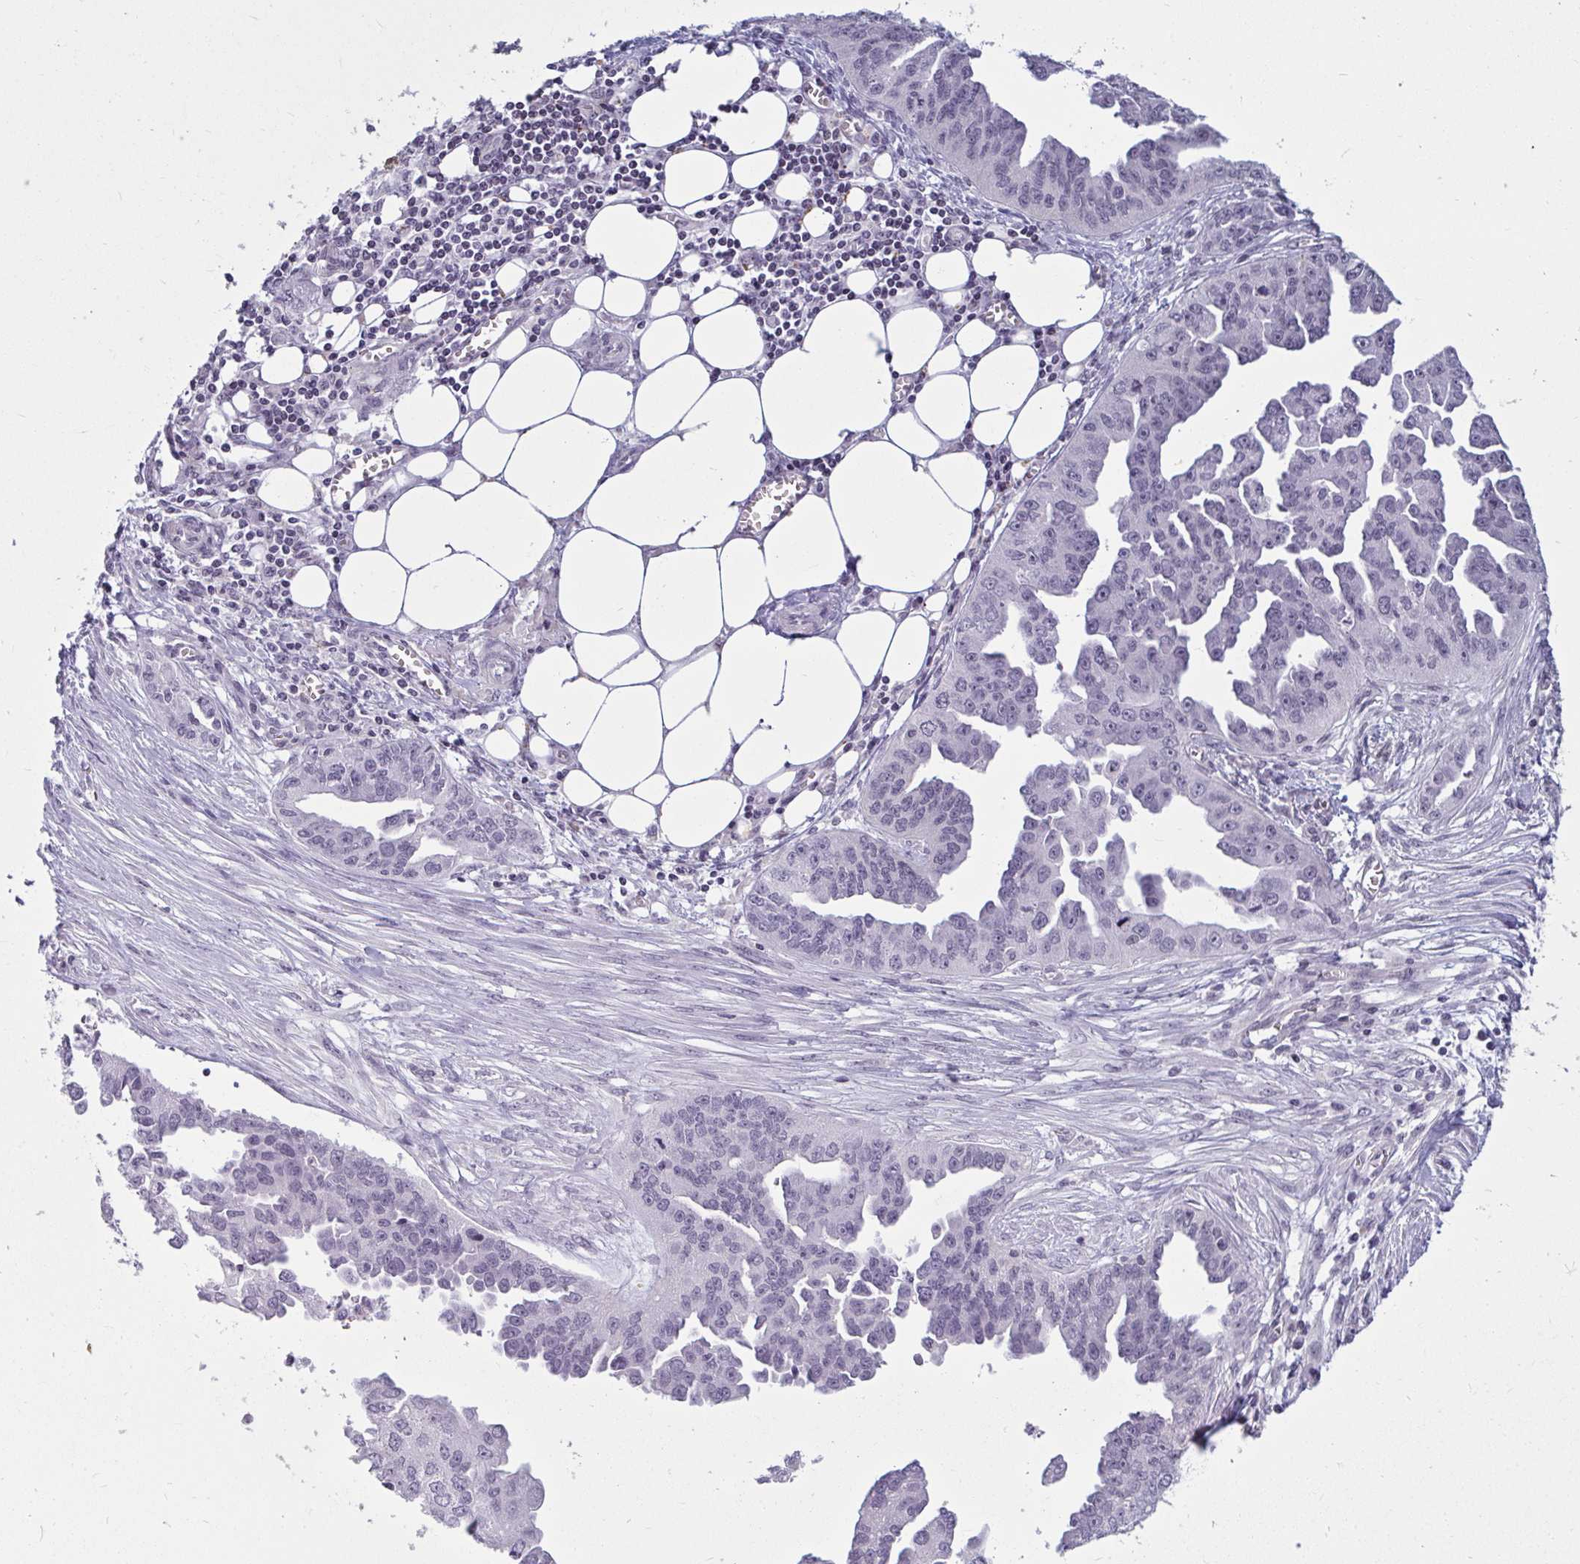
{"staining": {"intensity": "negative", "quantity": "none", "location": "none"}, "tissue": "ovarian cancer", "cell_type": "Tumor cells", "image_type": "cancer", "snomed": [{"axis": "morphology", "description": "Cystadenocarcinoma, serous, NOS"}, {"axis": "topography", "description": "Ovary"}], "caption": "The histopathology image shows no staining of tumor cells in ovarian cancer (serous cystadenocarcinoma).", "gene": "TBC1D4", "patient": {"sex": "female", "age": 75}}